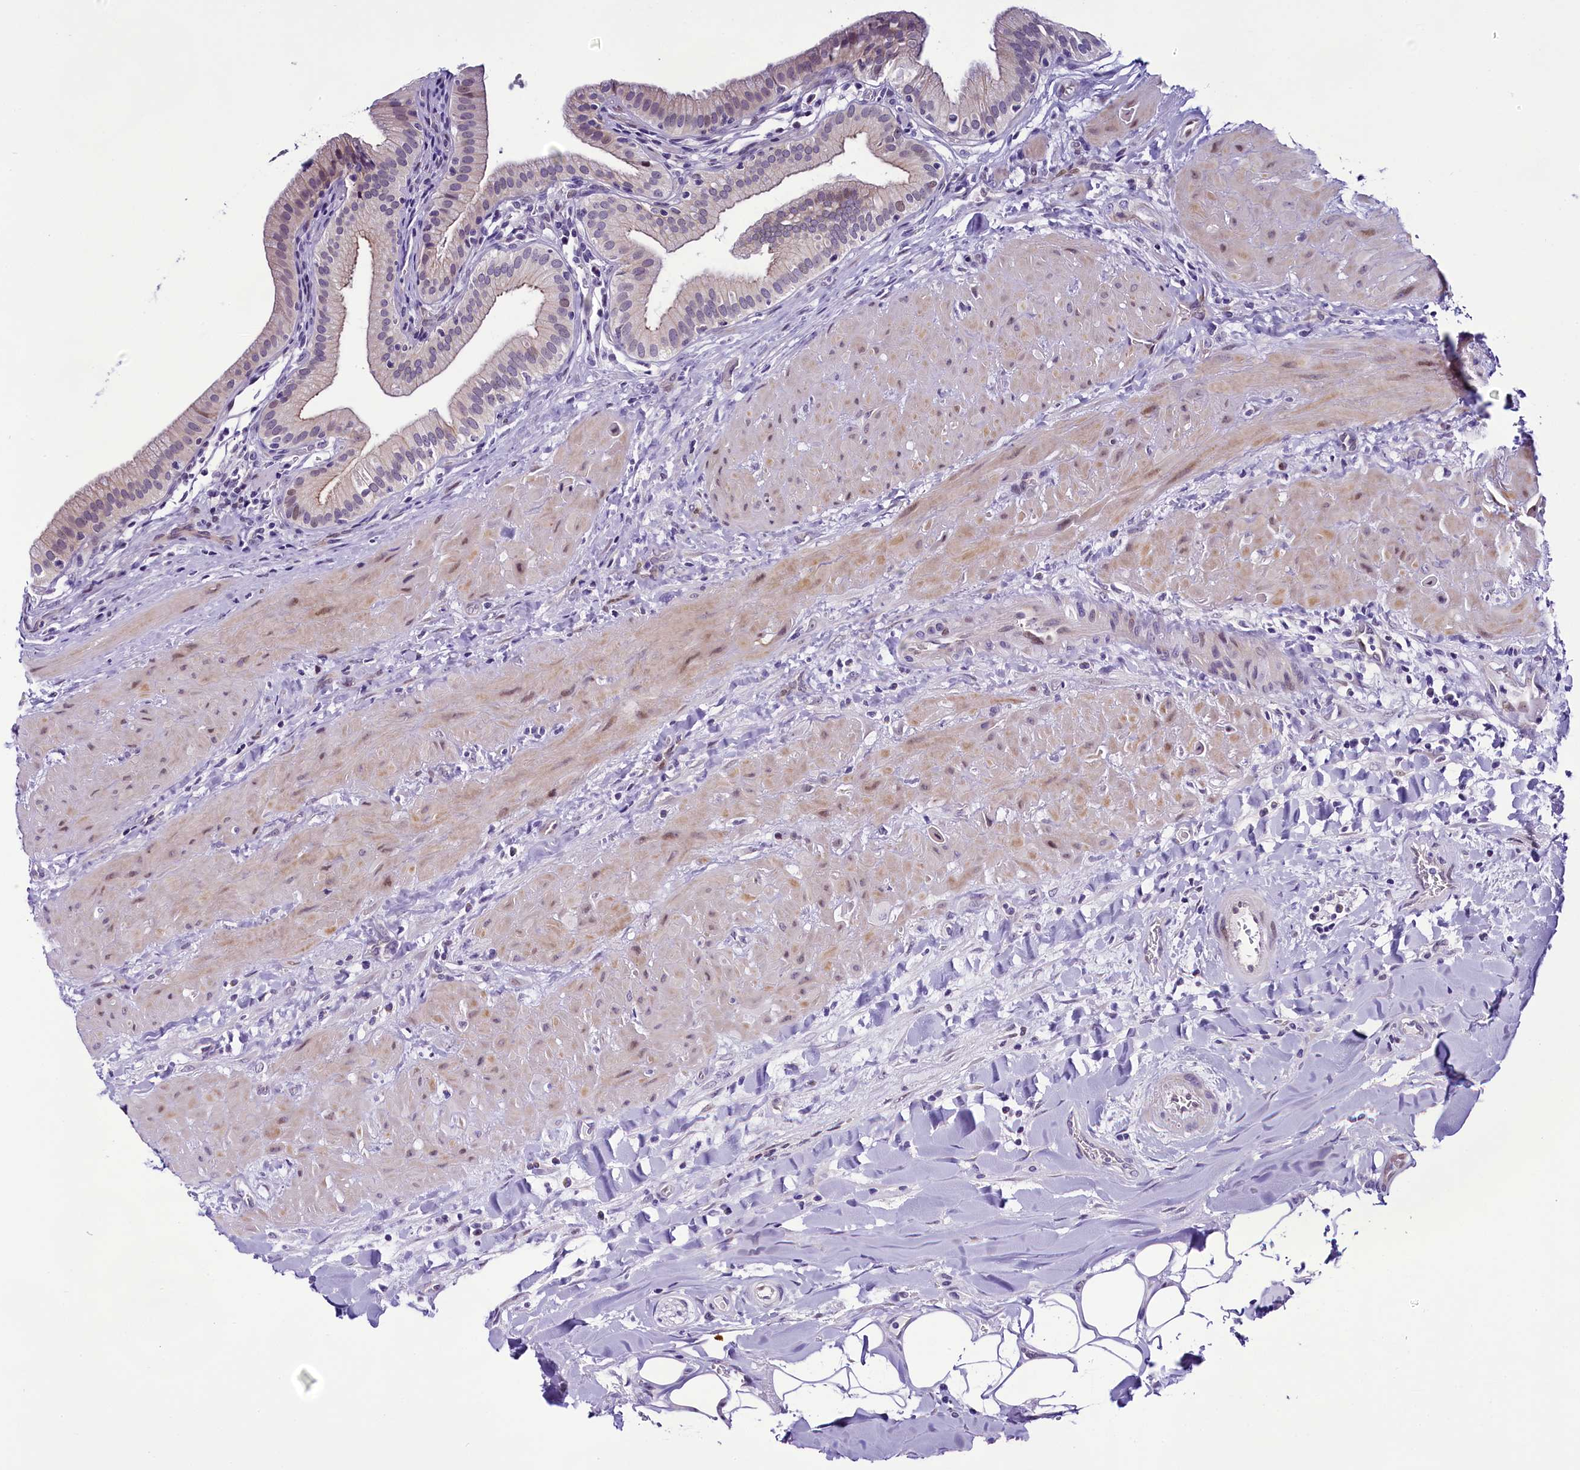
{"staining": {"intensity": "weak", "quantity": "<25%", "location": "cytoplasmic/membranous"}, "tissue": "gallbladder", "cell_type": "Glandular cells", "image_type": "normal", "snomed": [{"axis": "morphology", "description": "Normal tissue, NOS"}, {"axis": "topography", "description": "Gallbladder"}], "caption": "A photomicrograph of human gallbladder is negative for staining in glandular cells. The staining was performed using DAB (3,3'-diaminobenzidine) to visualize the protein expression in brown, while the nuclei were stained in blue with hematoxylin (Magnification: 20x).", "gene": "CCDC106", "patient": {"sex": "male", "age": 24}}